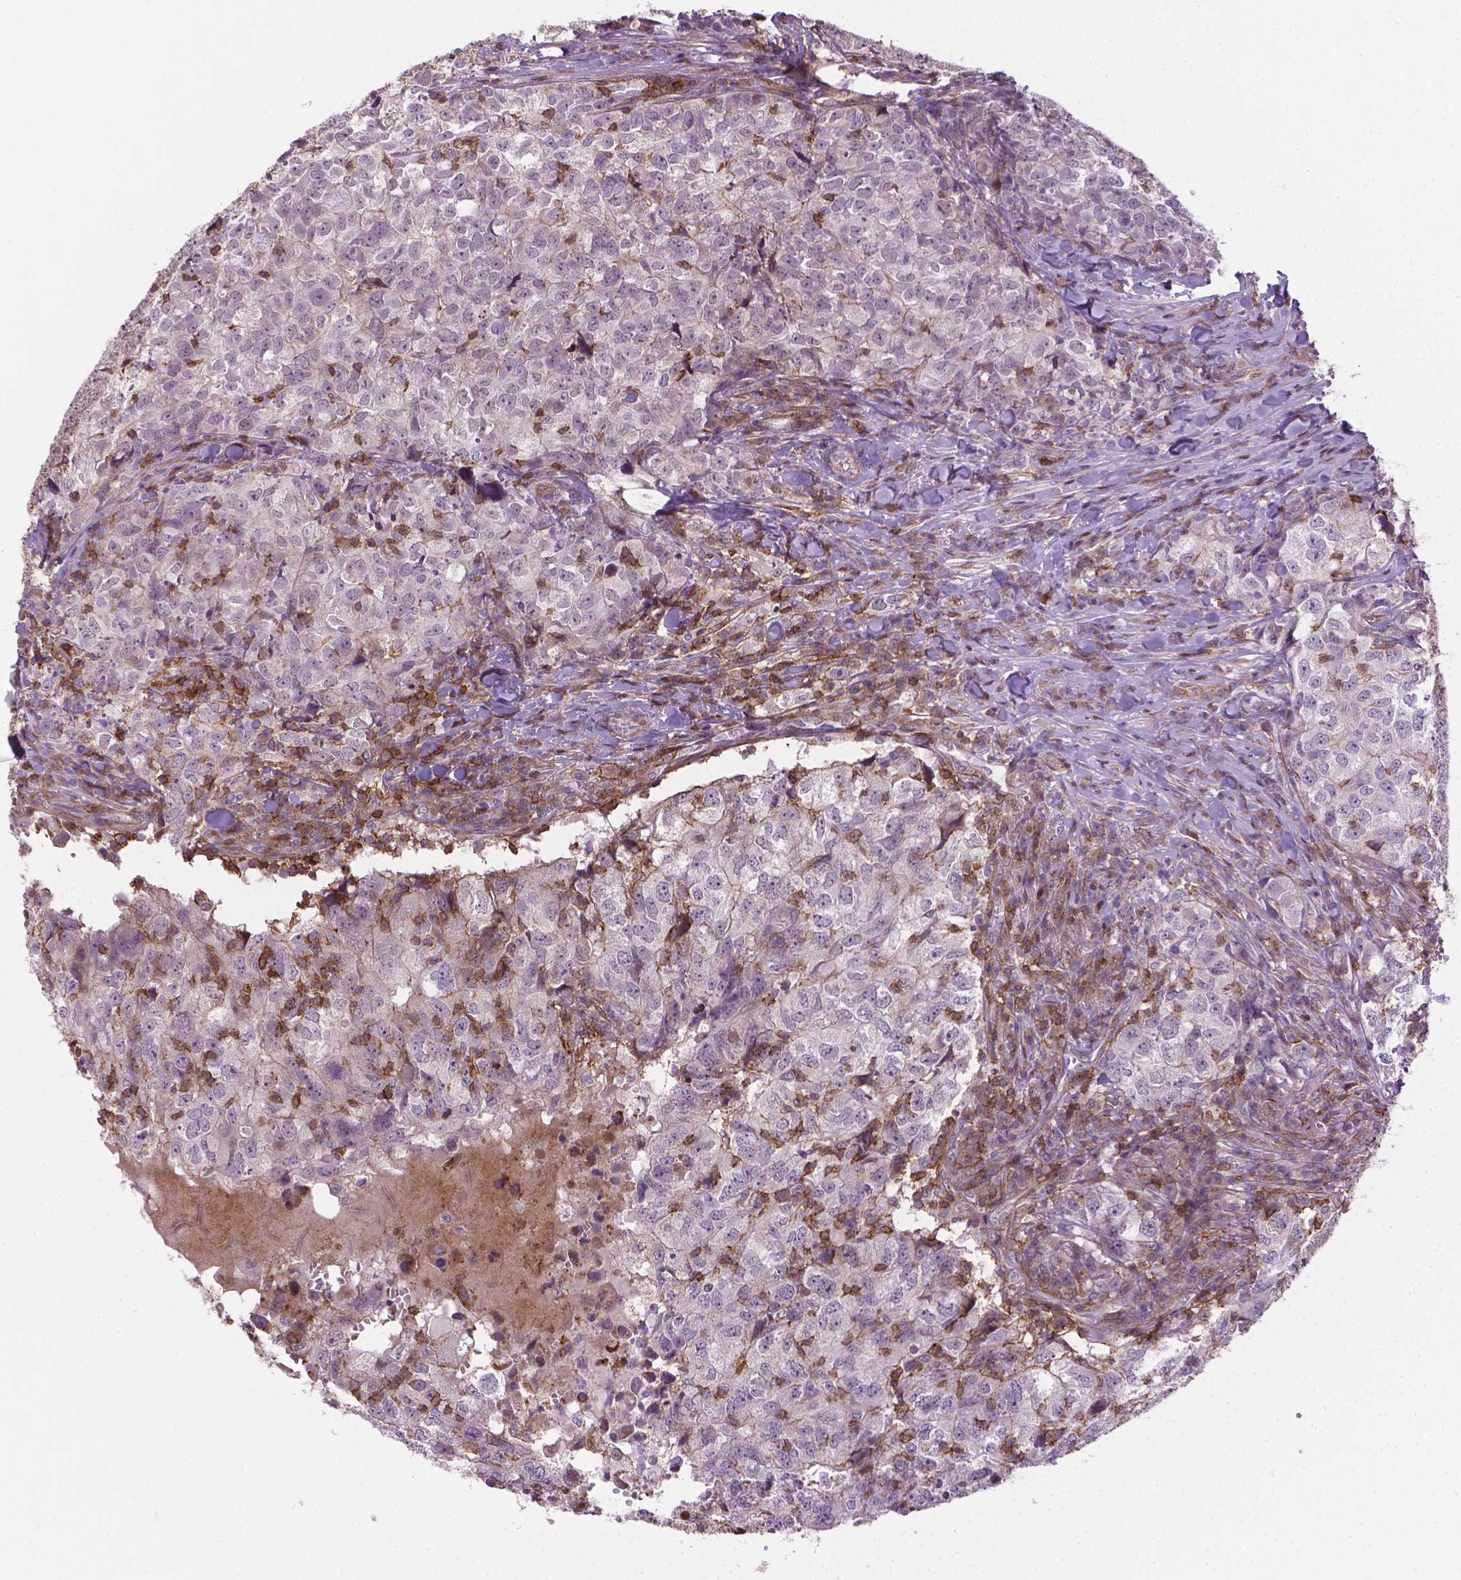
{"staining": {"intensity": "negative", "quantity": "none", "location": "none"}, "tissue": "breast cancer", "cell_type": "Tumor cells", "image_type": "cancer", "snomed": [{"axis": "morphology", "description": "Duct carcinoma"}, {"axis": "topography", "description": "Breast"}], "caption": "Breast cancer stained for a protein using IHC exhibits no positivity tumor cells.", "gene": "ACAD10", "patient": {"sex": "female", "age": 30}}